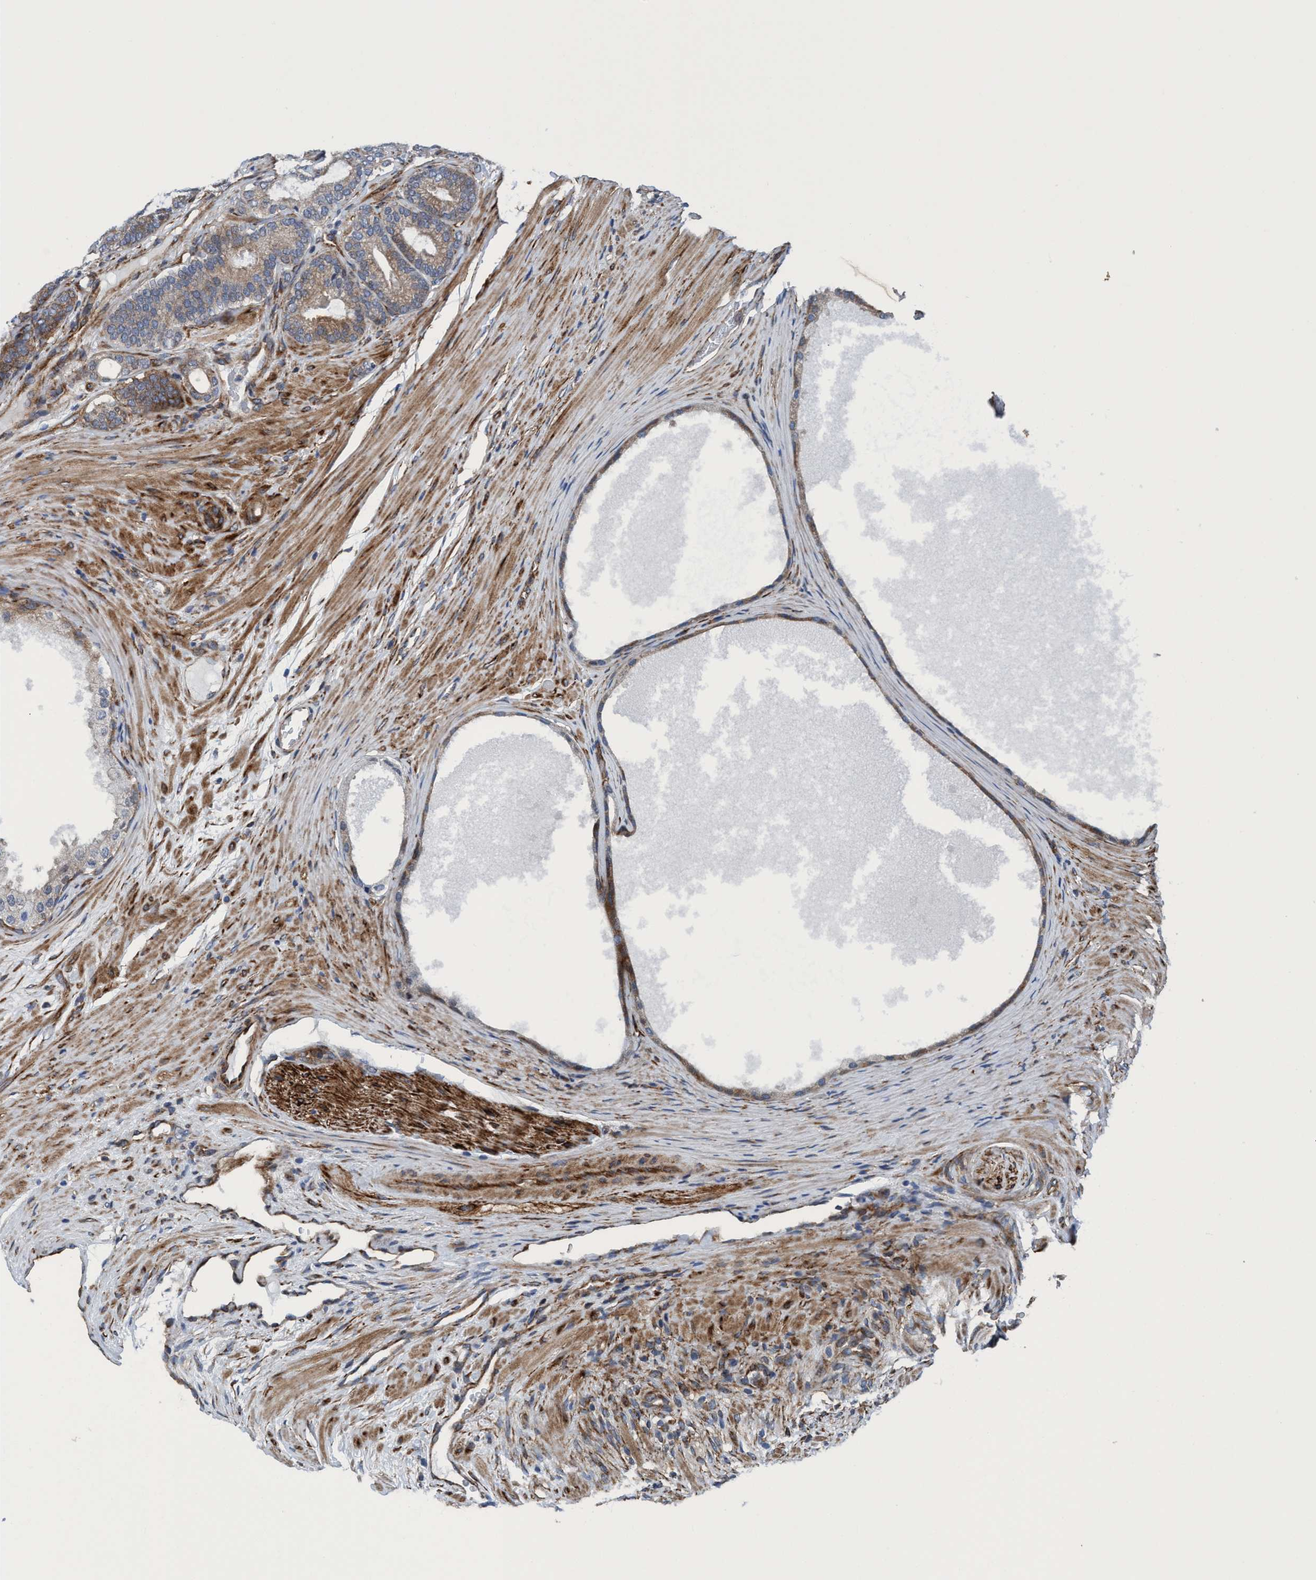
{"staining": {"intensity": "weak", "quantity": "25%-75%", "location": "cytoplasmic/membranous"}, "tissue": "prostate cancer", "cell_type": "Tumor cells", "image_type": "cancer", "snomed": [{"axis": "morphology", "description": "Adenocarcinoma, High grade"}, {"axis": "topography", "description": "Prostate"}], "caption": "Immunohistochemical staining of human prostate adenocarcinoma (high-grade) reveals low levels of weak cytoplasmic/membranous protein expression in approximately 25%-75% of tumor cells.", "gene": "NMT1", "patient": {"sex": "male", "age": 60}}